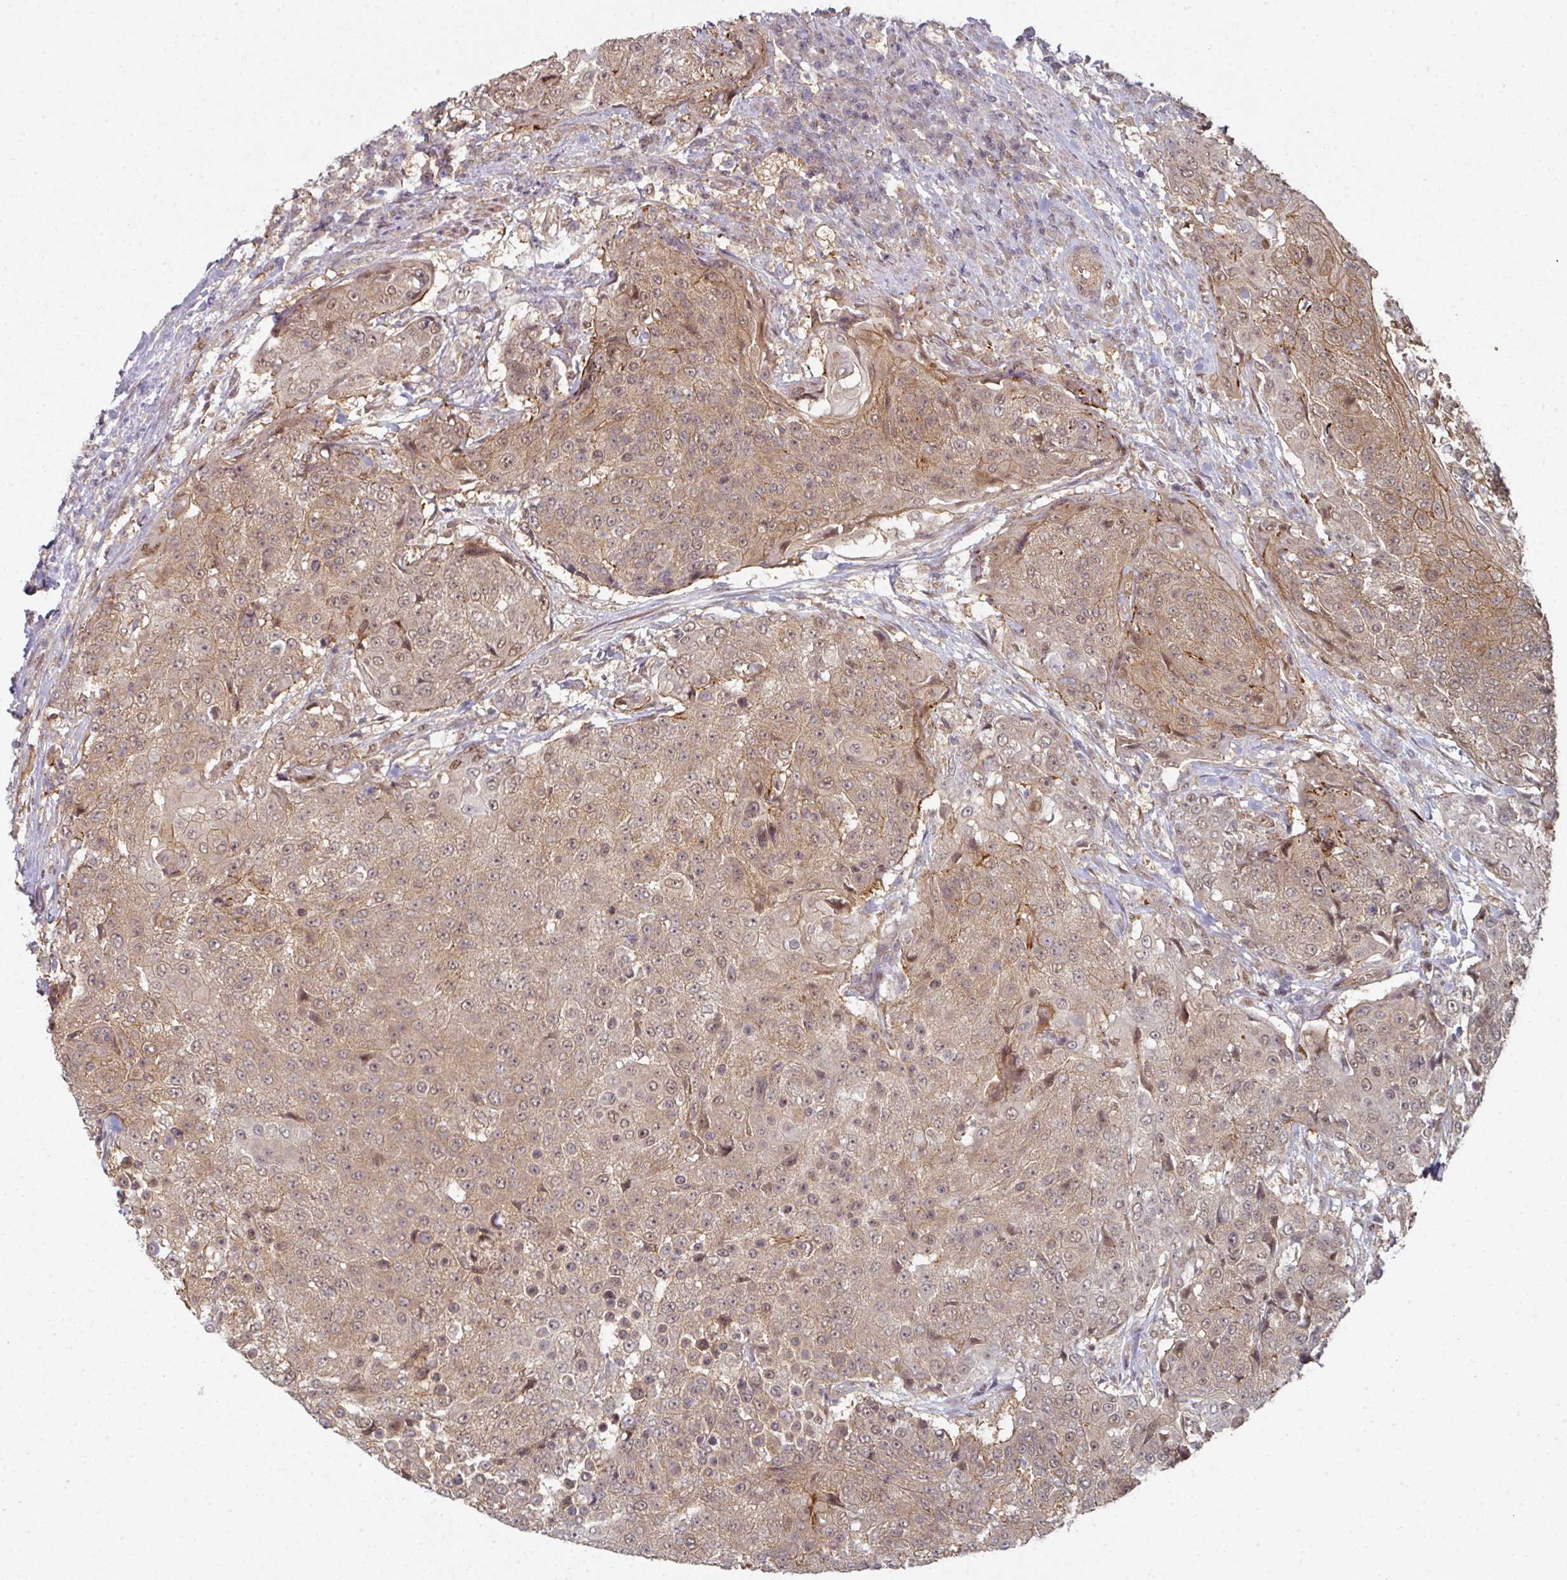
{"staining": {"intensity": "moderate", "quantity": ">75%", "location": "cytoplasmic/membranous,nuclear"}, "tissue": "urothelial cancer", "cell_type": "Tumor cells", "image_type": "cancer", "snomed": [{"axis": "morphology", "description": "Urothelial carcinoma, High grade"}, {"axis": "topography", "description": "Urinary bladder"}], "caption": "Human high-grade urothelial carcinoma stained with a protein marker exhibits moderate staining in tumor cells.", "gene": "PSME3IP1", "patient": {"sex": "female", "age": 63}}